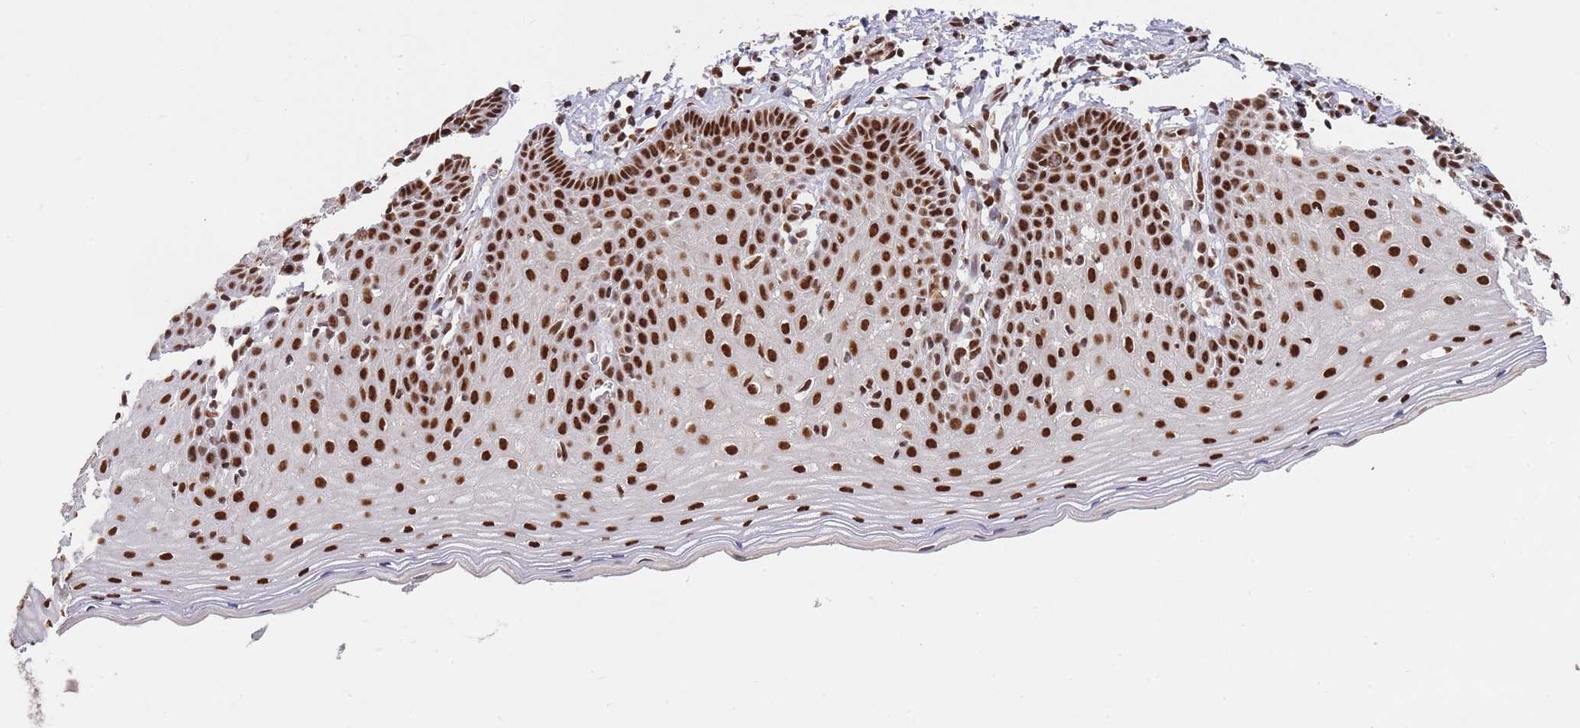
{"staining": {"intensity": "strong", "quantity": ">75%", "location": "nuclear"}, "tissue": "cervix", "cell_type": "Glandular cells", "image_type": "normal", "snomed": [{"axis": "morphology", "description": "Normal tissue, NOS"}, {"axis": "topography", "description": "Cervix"}], "caption": "Benign cervix shows strong nuclear staining in approximately >75% of glandular cells (DAB = brown stain, brightfield microscopy at high magnification)..", "gene": "PRKDC", "patient": {"sex": "female", "age": 36}}